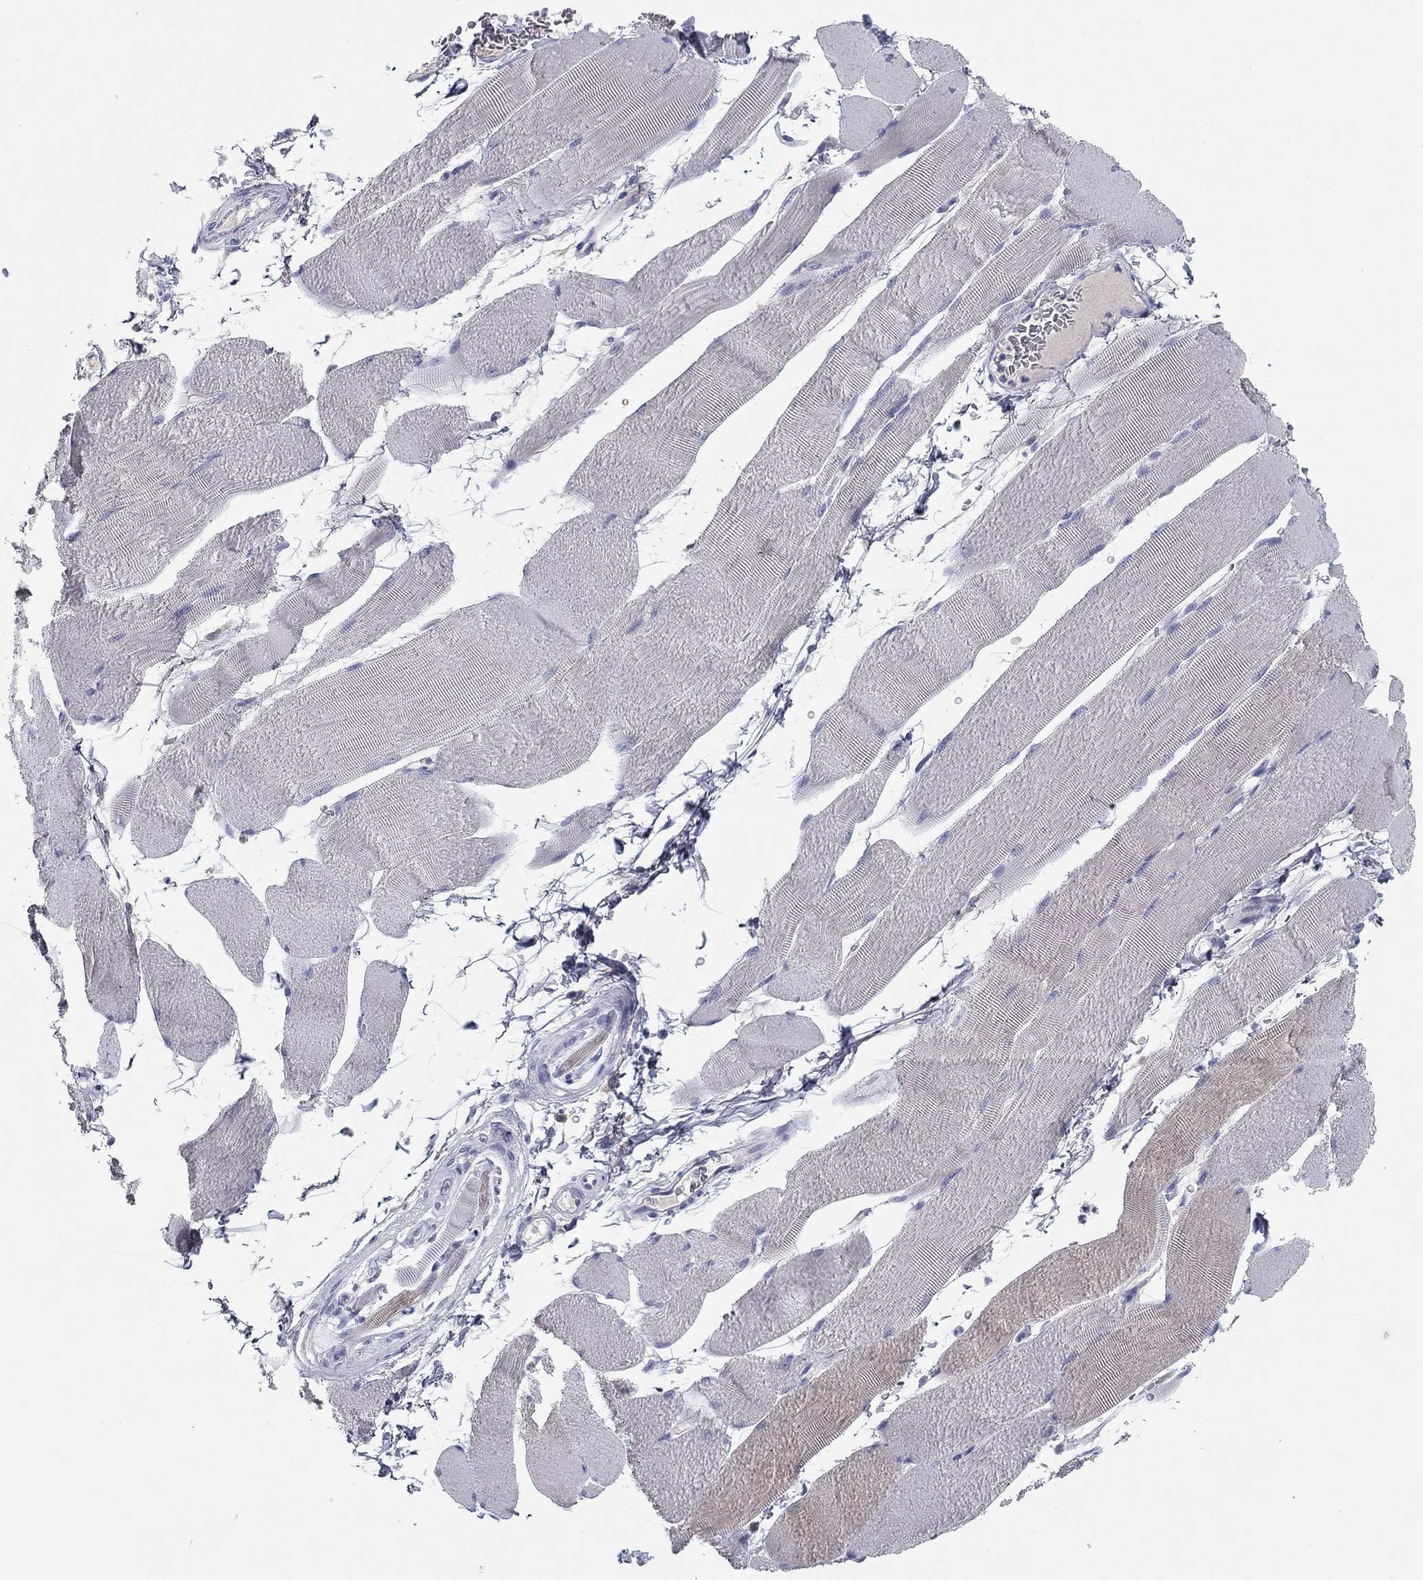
{"staining": {"intensity": "weak", "quantity": "<25%", "location": "cytoplasmic/membranous"}, "tissue": "skeletal muscle", "cell_type": "Myocytes", "image_type": "normal", "snomed": [{"axis": "morphology", "description": "Normal tissue, NOS"}, {"axis": "topography", "description": "Skeletal muscle"}], "caption": "This is an immunohistochemistry histopathology image of normal human skeletal muscle. There is no expression in myocytes.", "gene": "CNTNAP4", "patient": {"sex": "male", "age": 56}}